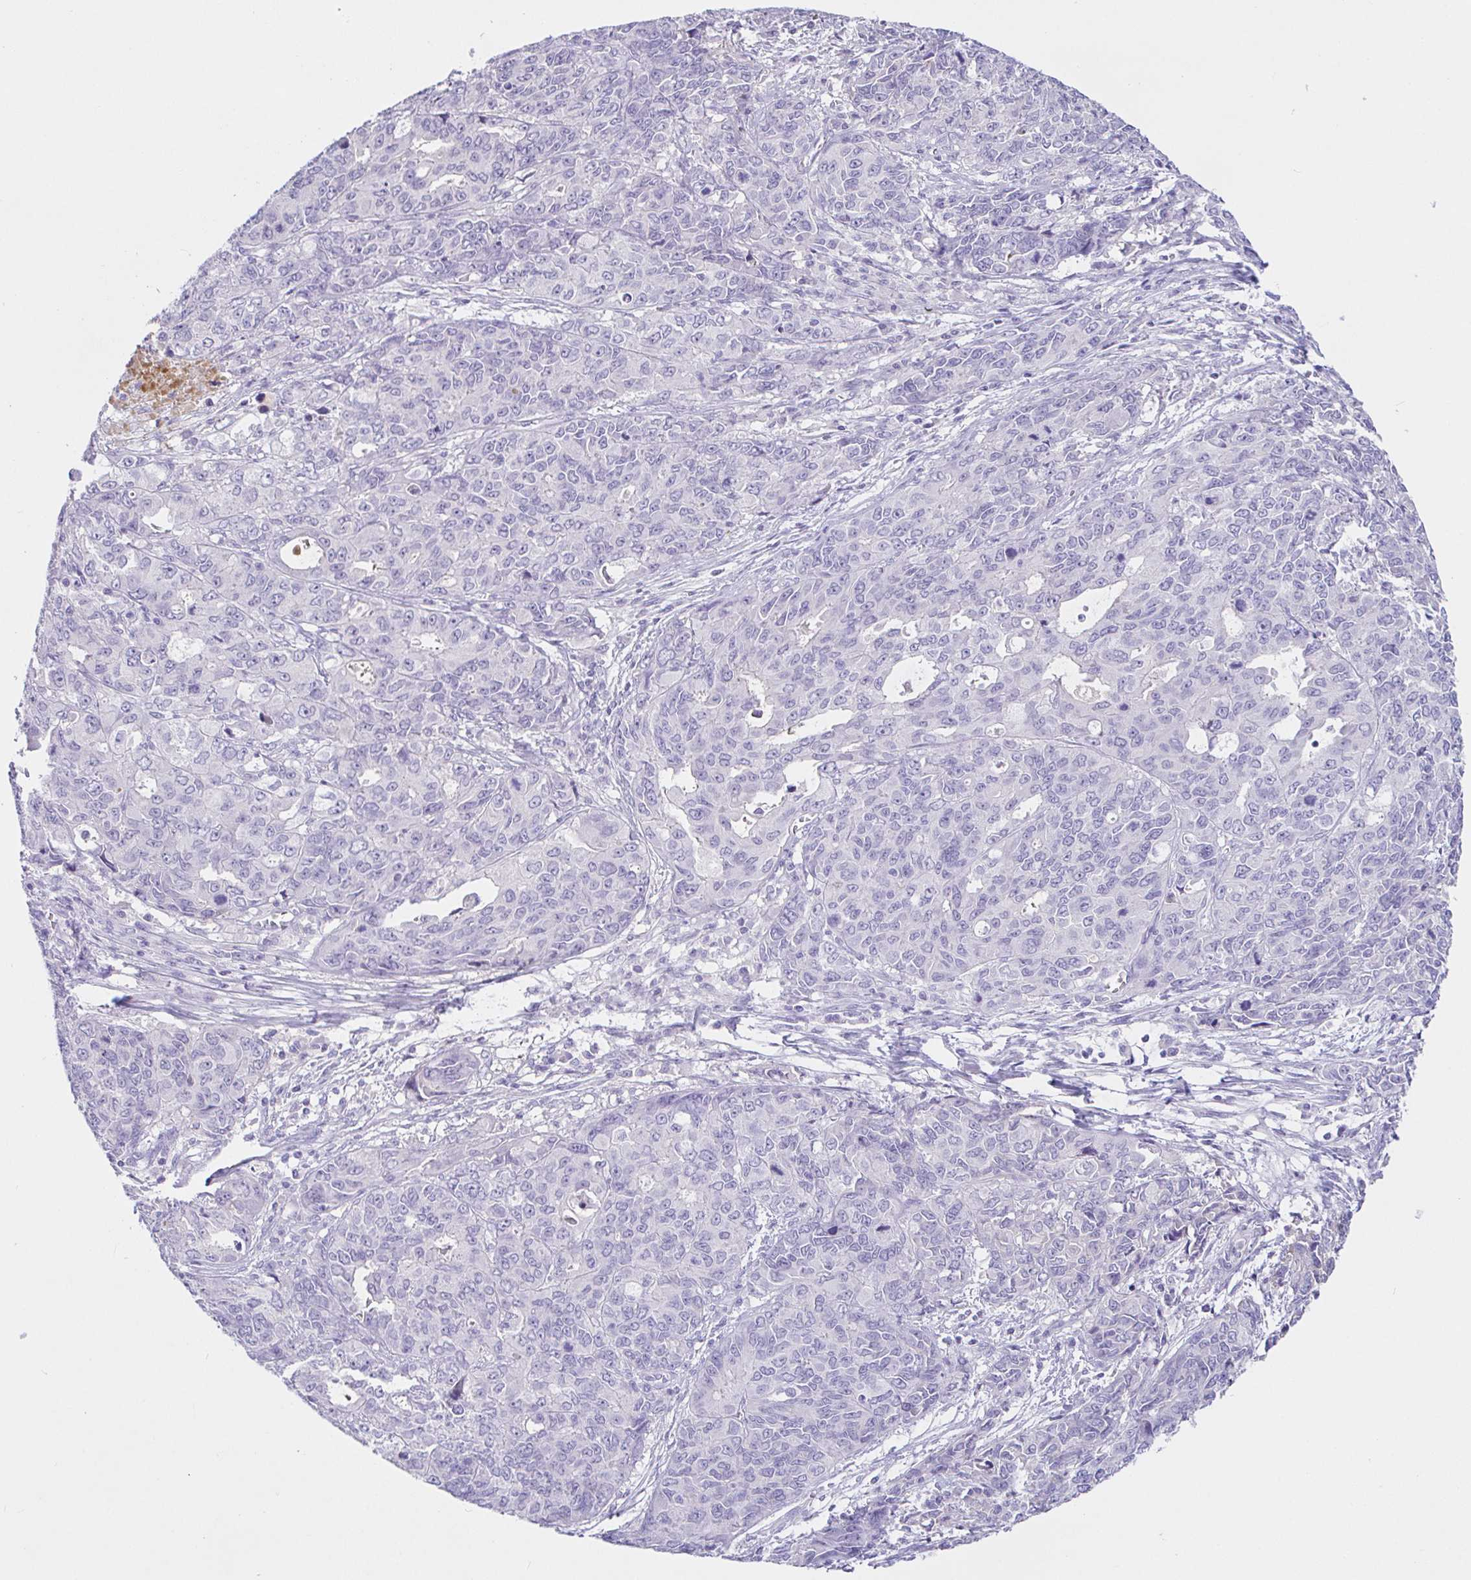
{"staining": {"intensity": "negative", "quantity": "none", "location": "none"}, "tissue": "endometrial cancer", "cell_type": "Tumor cells", "image_type": "cancer", "snomed": [{"axis": "morphology", "description": "Adenocarcinoma, NOS"}, {"axis": "topography", "description": "Uterus"}], "caption": "Endometrial cancer (adenocarcinoma) was stained to show a protein in brown. There is no significant positivity in tumor cells.", "gene": "SAA4", "patient": {"sex": "female", "age": 79}}